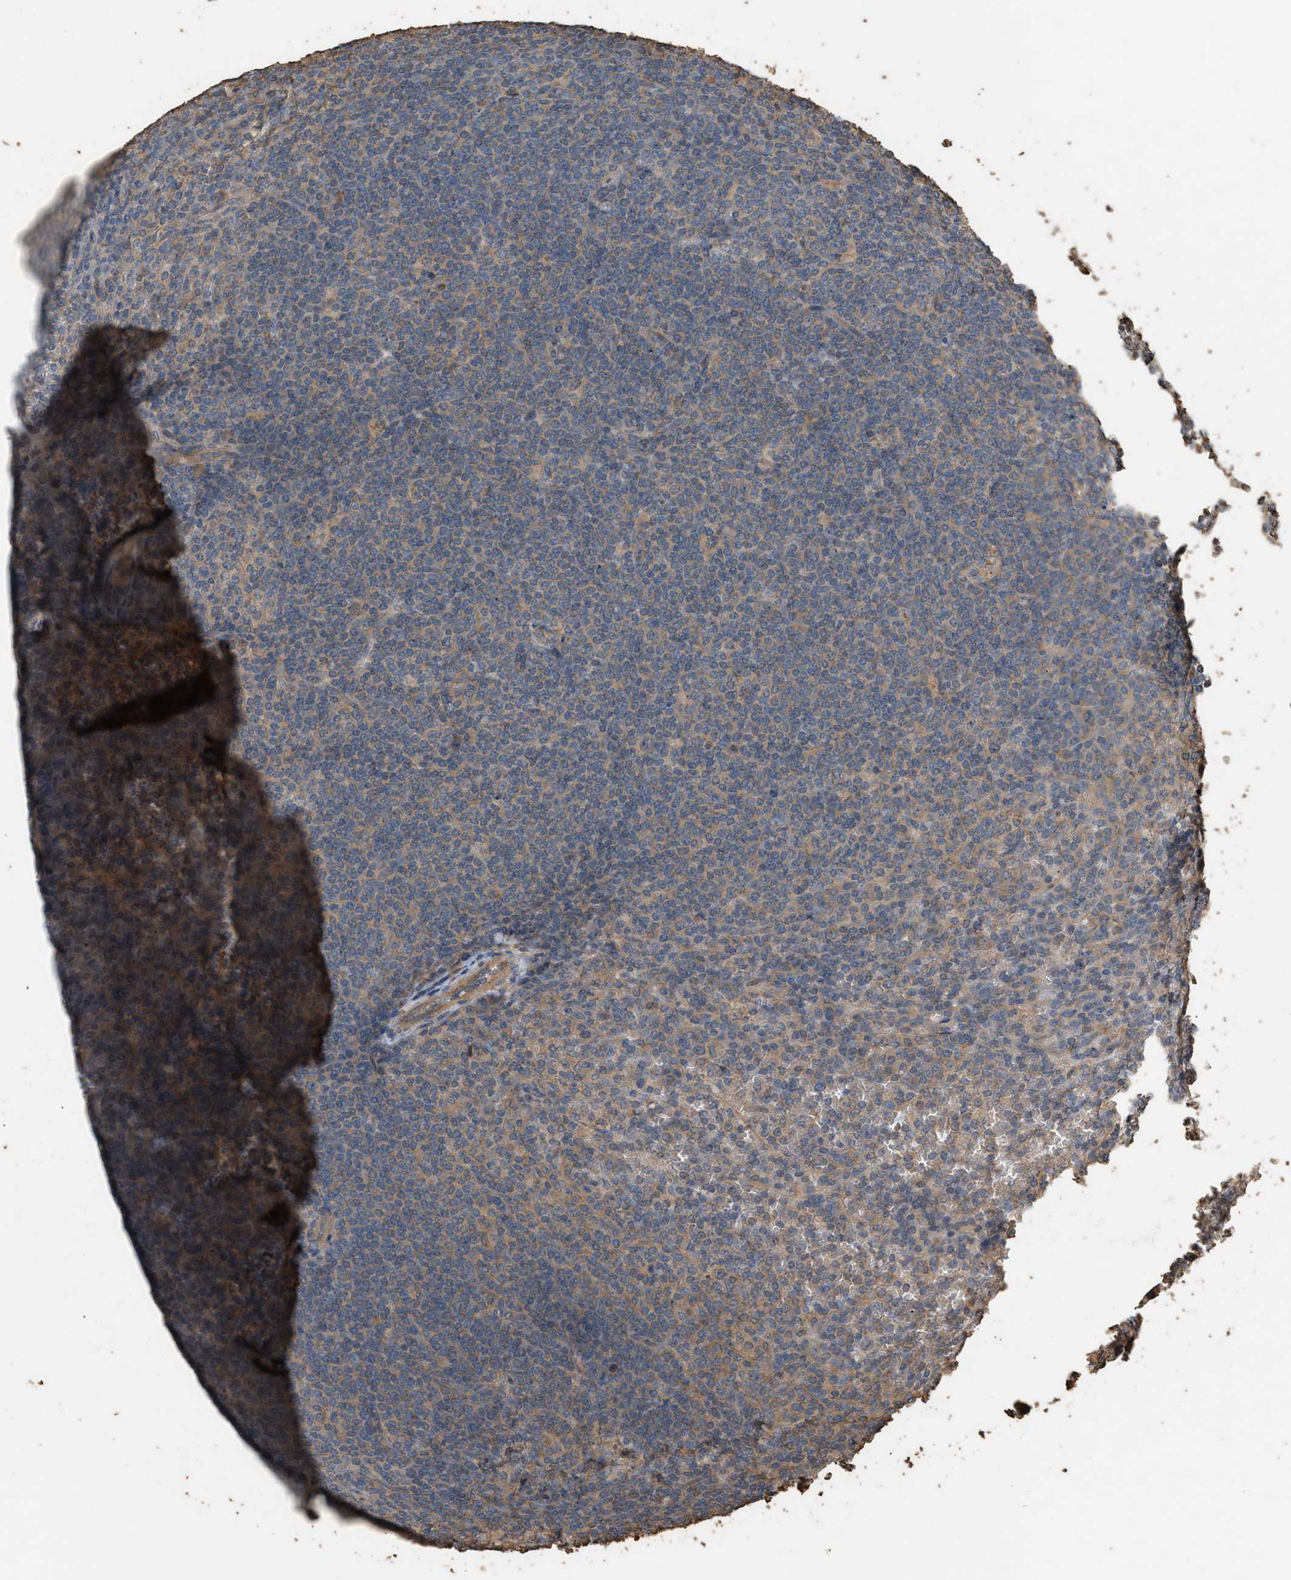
{"staining": {"intensity": "weak", "quantity": "<25%", "location": "cytoplasmic/membranous"}, "tissue": "lymphoma", "cell_type": "Tumor cells", "image_type": "cancer", "snomed": [{"axis": "morphology", "description": "Malignant lymphoma, non-Hodgkin's type, Low grade"}, {"axis": "topography", "description": "Spleen"}], "caption": "DAB (3,3'-diaminobenzidine) immunohistochemical staining of human lymphoma displays no significant expression in tumor cells.", "gene": "DCAF7", "patient": {"sex": "female", "age": 19}}